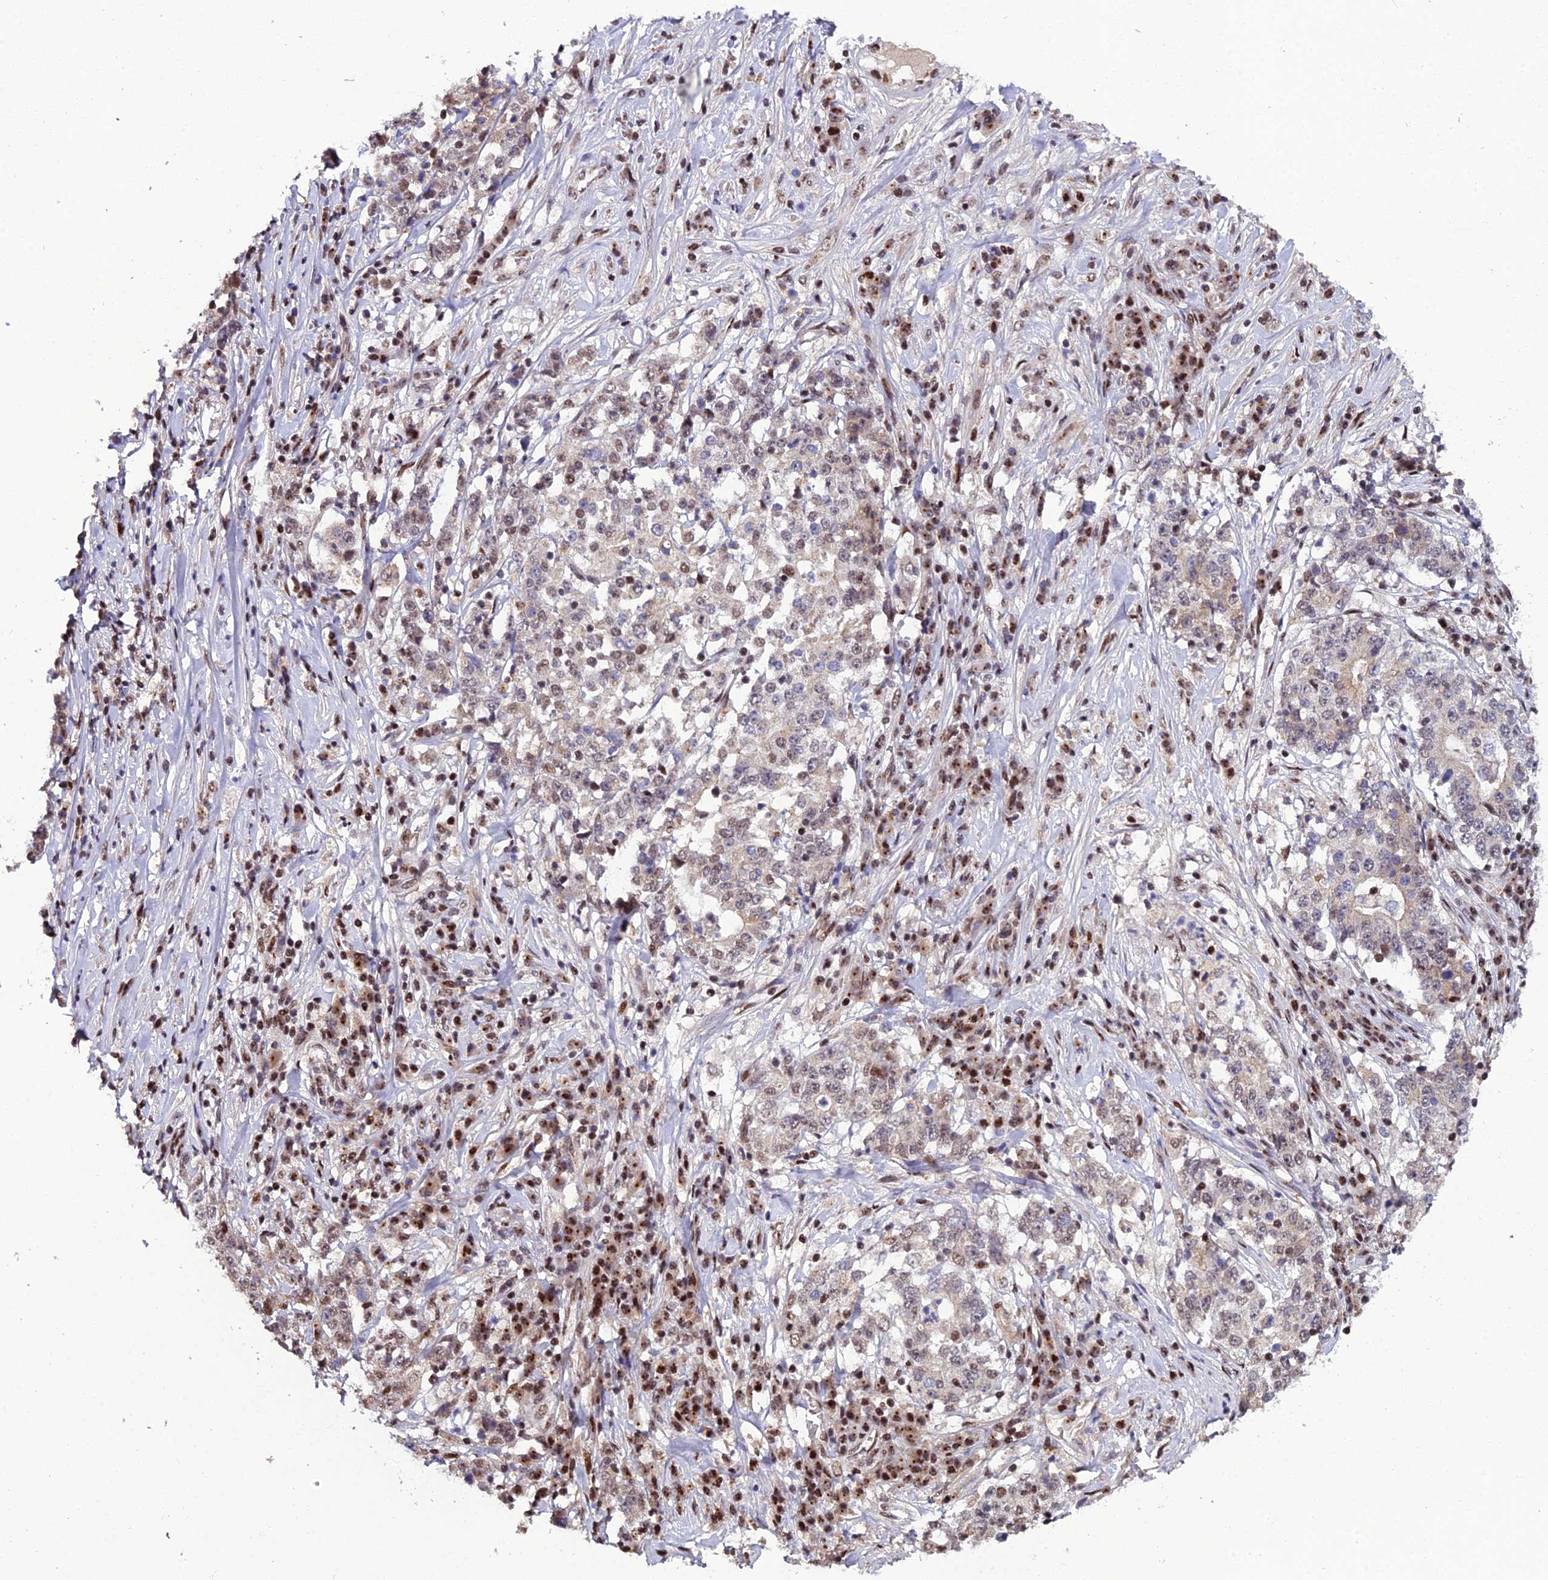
{"staining": {"intensity": "weak", "quantity": "25%-75%", "location": "nuclear"}, "tissue": "stomach cancer", "cell_type": "Tumor cells", "image_type": "cancer", "snomed": [{"axis": "morphology", "description": "Adenocarcinoma, NOS"}, {"axis": "topography", "description": "Stomach"}], "caption": "Immunohistochemistry image of neoplastic tissue: stomach cancer (adenocarcinoma) stained using IHC displays low levels of weak protein expression localized specifically in the nuclear of tumor cells, appearing as a nuclear brown color.", "gene": "ARL2", "patient": {"sex": "male", "age": 59}}